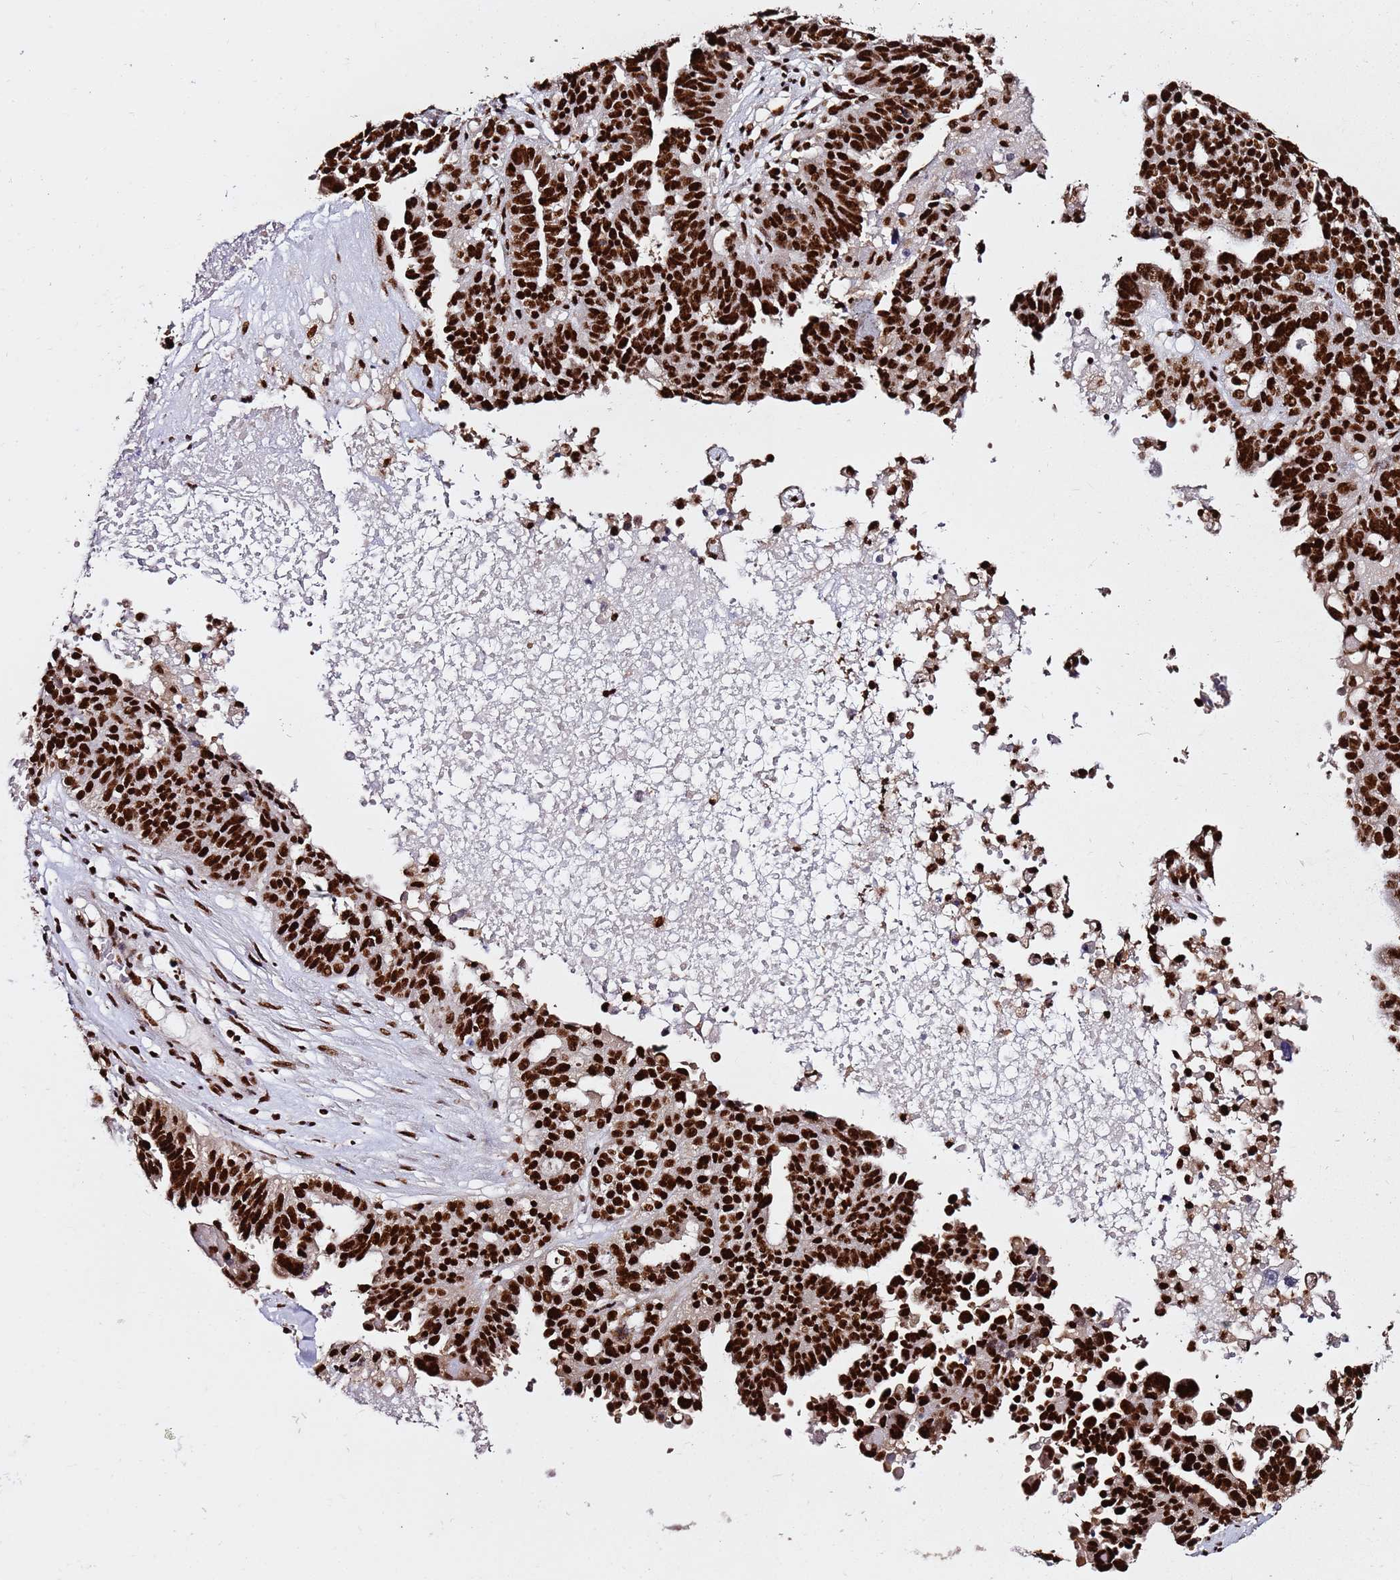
{"staining": {"intensity": "strong", "quantity": ">75%", "location": "nuclear"}, "tissue": "ovarian cancer", "cell_type": "Tumor cells", "image_type": "cancer", "snomed": [{"axis": "morphology", "description": "Cystadenocarcinoma, serous, NOS"}, {"axis": "topography", "description": "Ovary"}], "caption": "Immunohistochemistry of human serous cystadenocarcinoma (ovarian) demonstrates high levels of strong nuclear positivity in approximately >75% of tumor cells.", "gene": "C6orf226", "patient": {"sex": "female", "age": 59}}